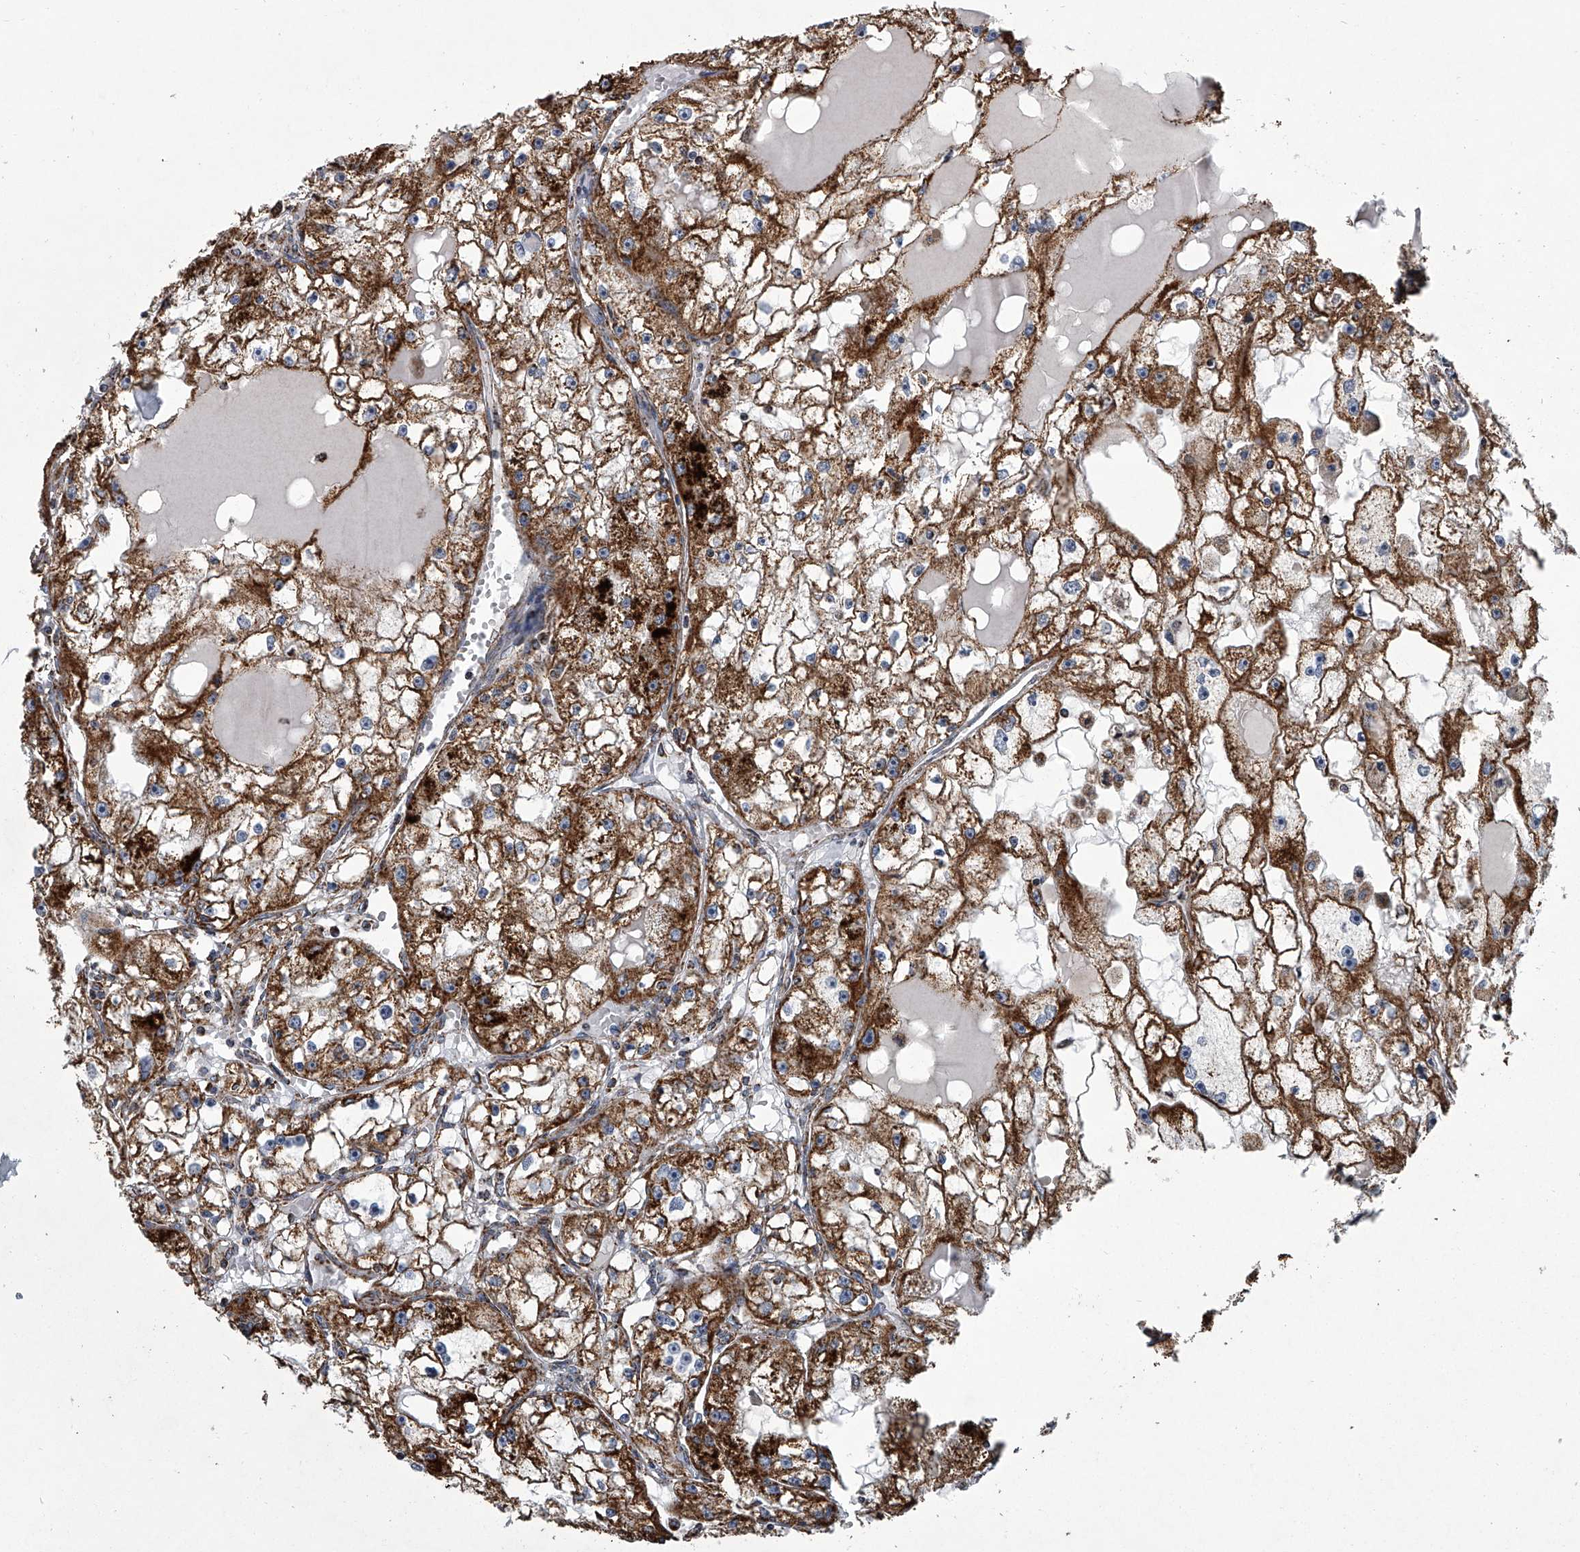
{"staining": {"intensity": "strong", "quantity": ">75%", "location": "cytoplasmic/membranous"}, "tissue": "renal cancer", "cell_type": "Tumor cells", "image_type": "cancer", "snomed": [{"axis": "morphology", "description": "Adenocarcinoma, NOS"}, {"axis": "topography", "description": "Kidney"}], "caption": "Renal cancer (adenocarcinoma) stained with a protein marker displays strong staining in tumor cells.", "gene": "ZC3H15", "patient": {"sex": "male", "age": 56}}